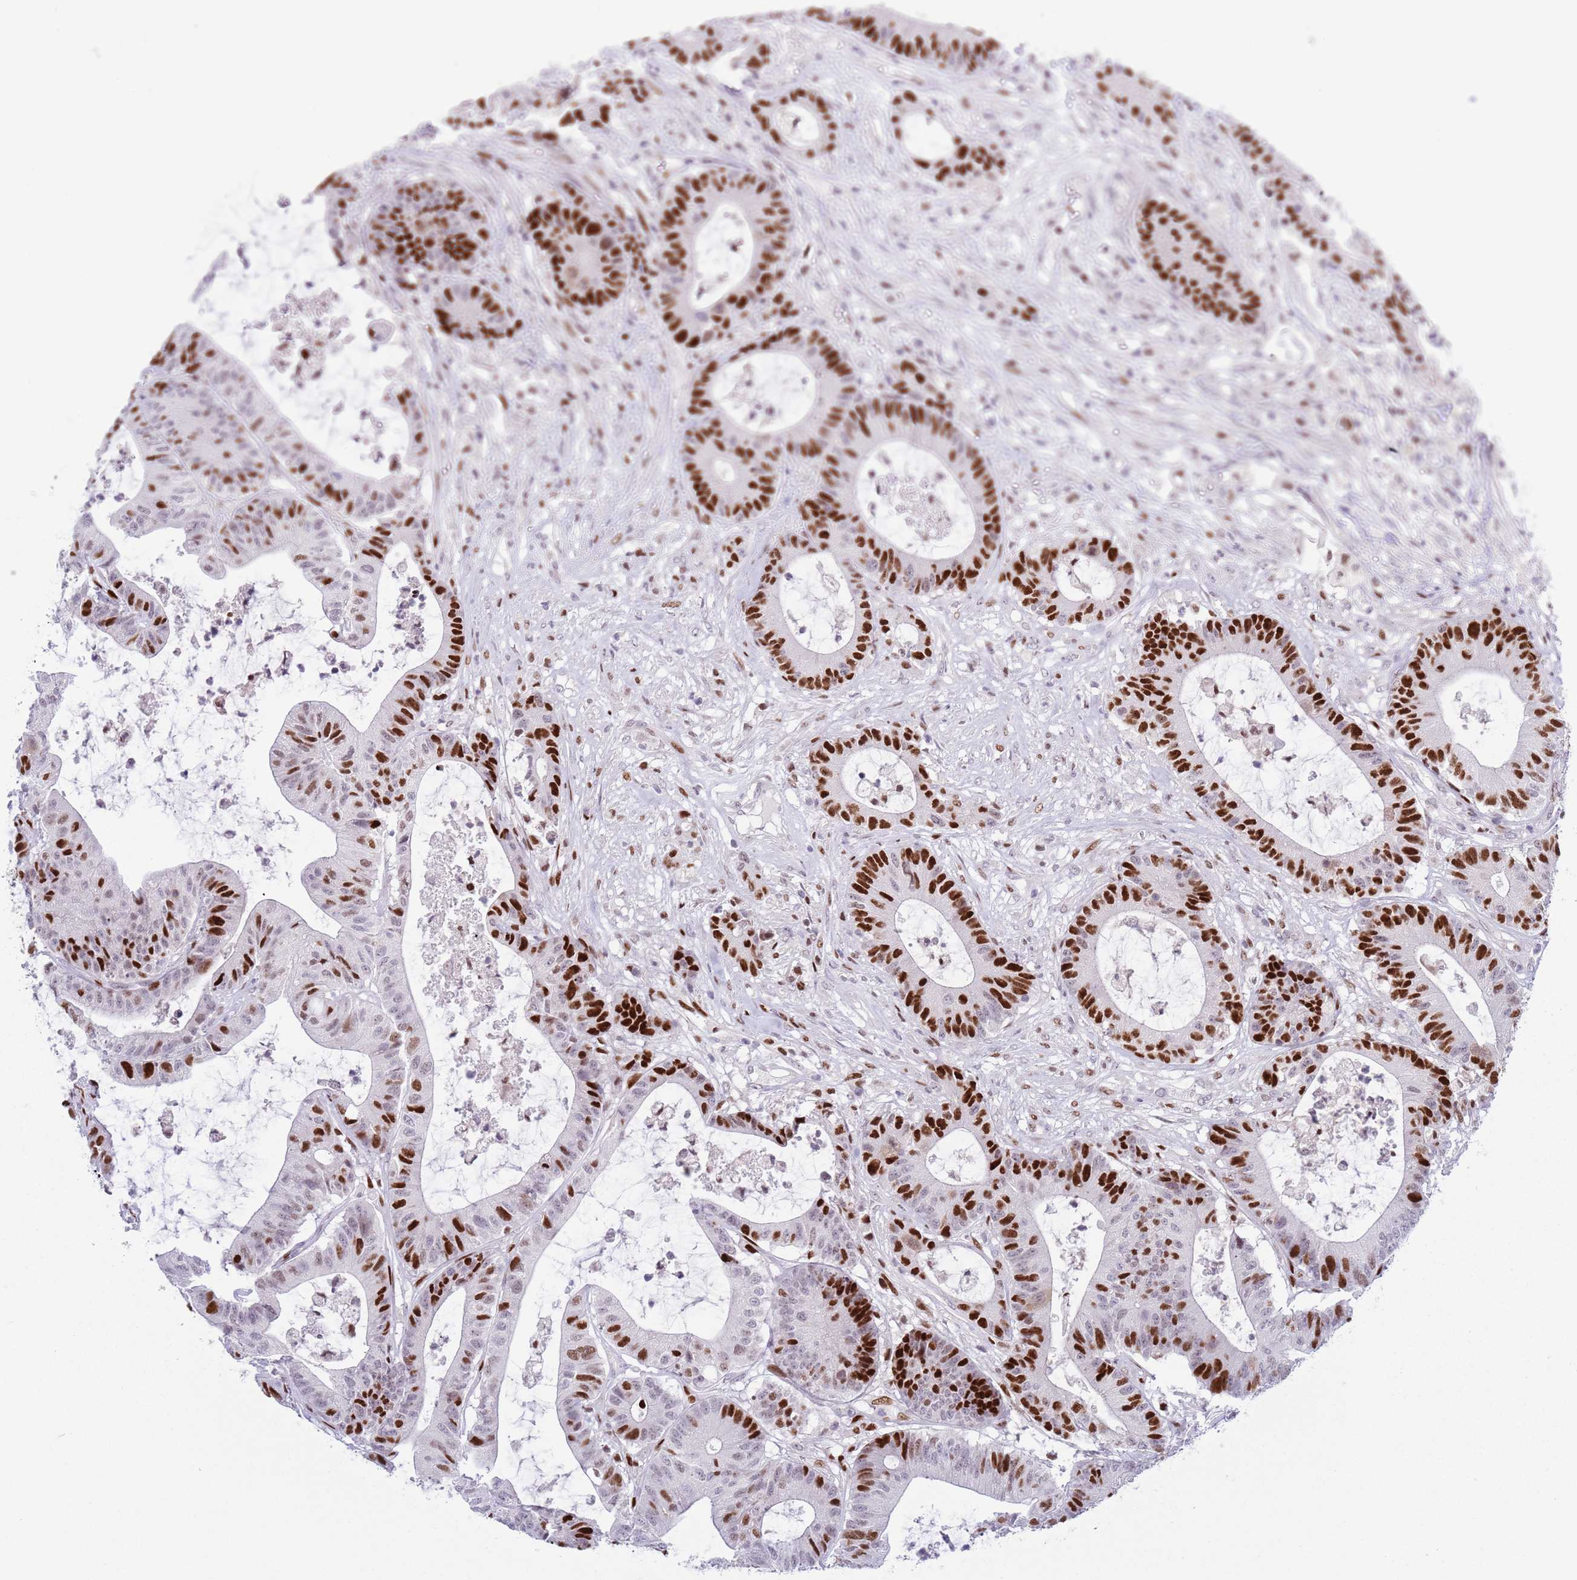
{"staining": {"intensity": "strong", "quantity": ">75%", "location": "nuclear"}, "tissue": "colorectal cancer", "cell_type": "Tumor cells", "image_type": "cancer", "snomed": [{"axis": "morphology", "description": "Adenocarcinoma, NOS"}, {"axis": "topography", "description": "Colon"}], "caption": "Immunohistochemical staining of colorectal cancer (adenocarcinoma) demonstrates strong nuclear protein positivity in about >75% of tumor cells.", "gene": "MFSD10", "patient": {"sex": "female", "age": 84}}